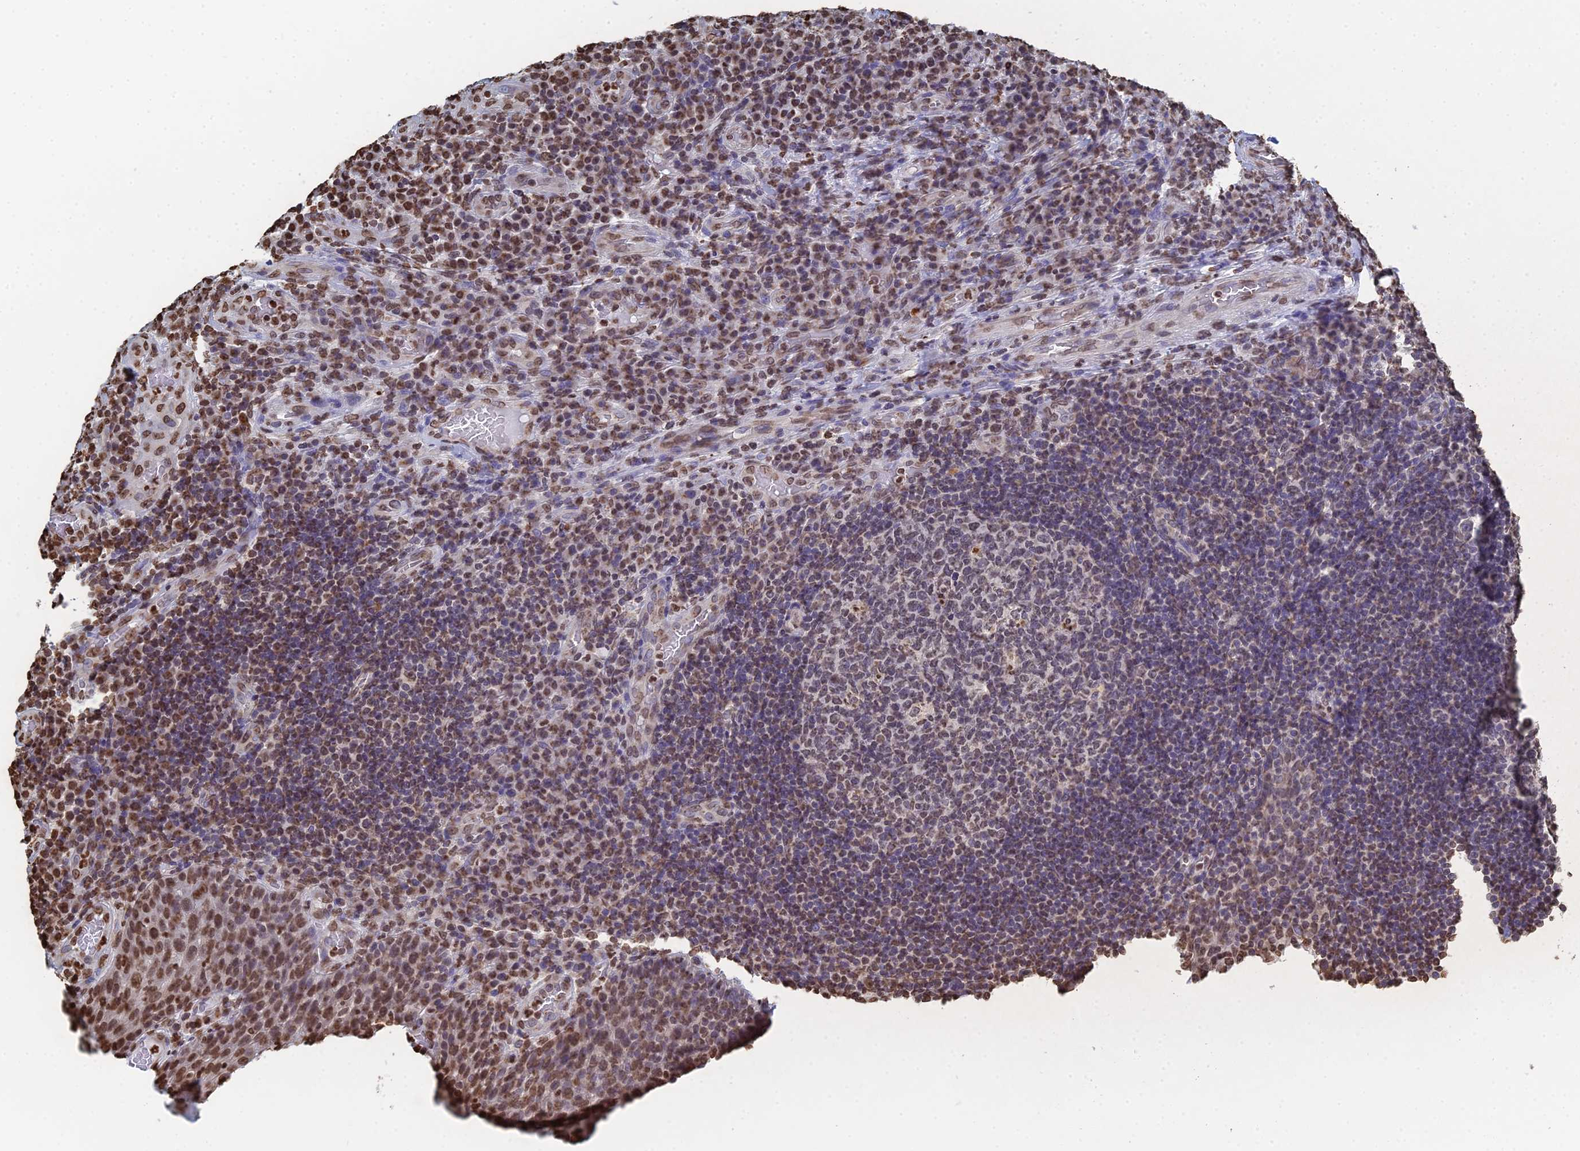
{"staining": {"intensity": "weak", "quantity": "25%-75%", "location": "nuclear"}, "tissue": "tonsil", "cell_type": "Germinal center cells", "image_type": "normal", "snomed": [{"axis": "morphology", "description": "Normal tissue, NOS"}, {"axis": "topography", "description": "Tonsil"}], "caption": "High-power microscopy captured an immunohistochemistry (IHC) image of unremarkable tonsil, revealing weak nuclear expression in approximately 25%-75% of germinal center cells. (DAB (3,3'-diaminobenzidine) IHC with brightfield microscopy, high magnification).", "gene": "GBP3", "patient": {"sex": "male", "age": 17}}